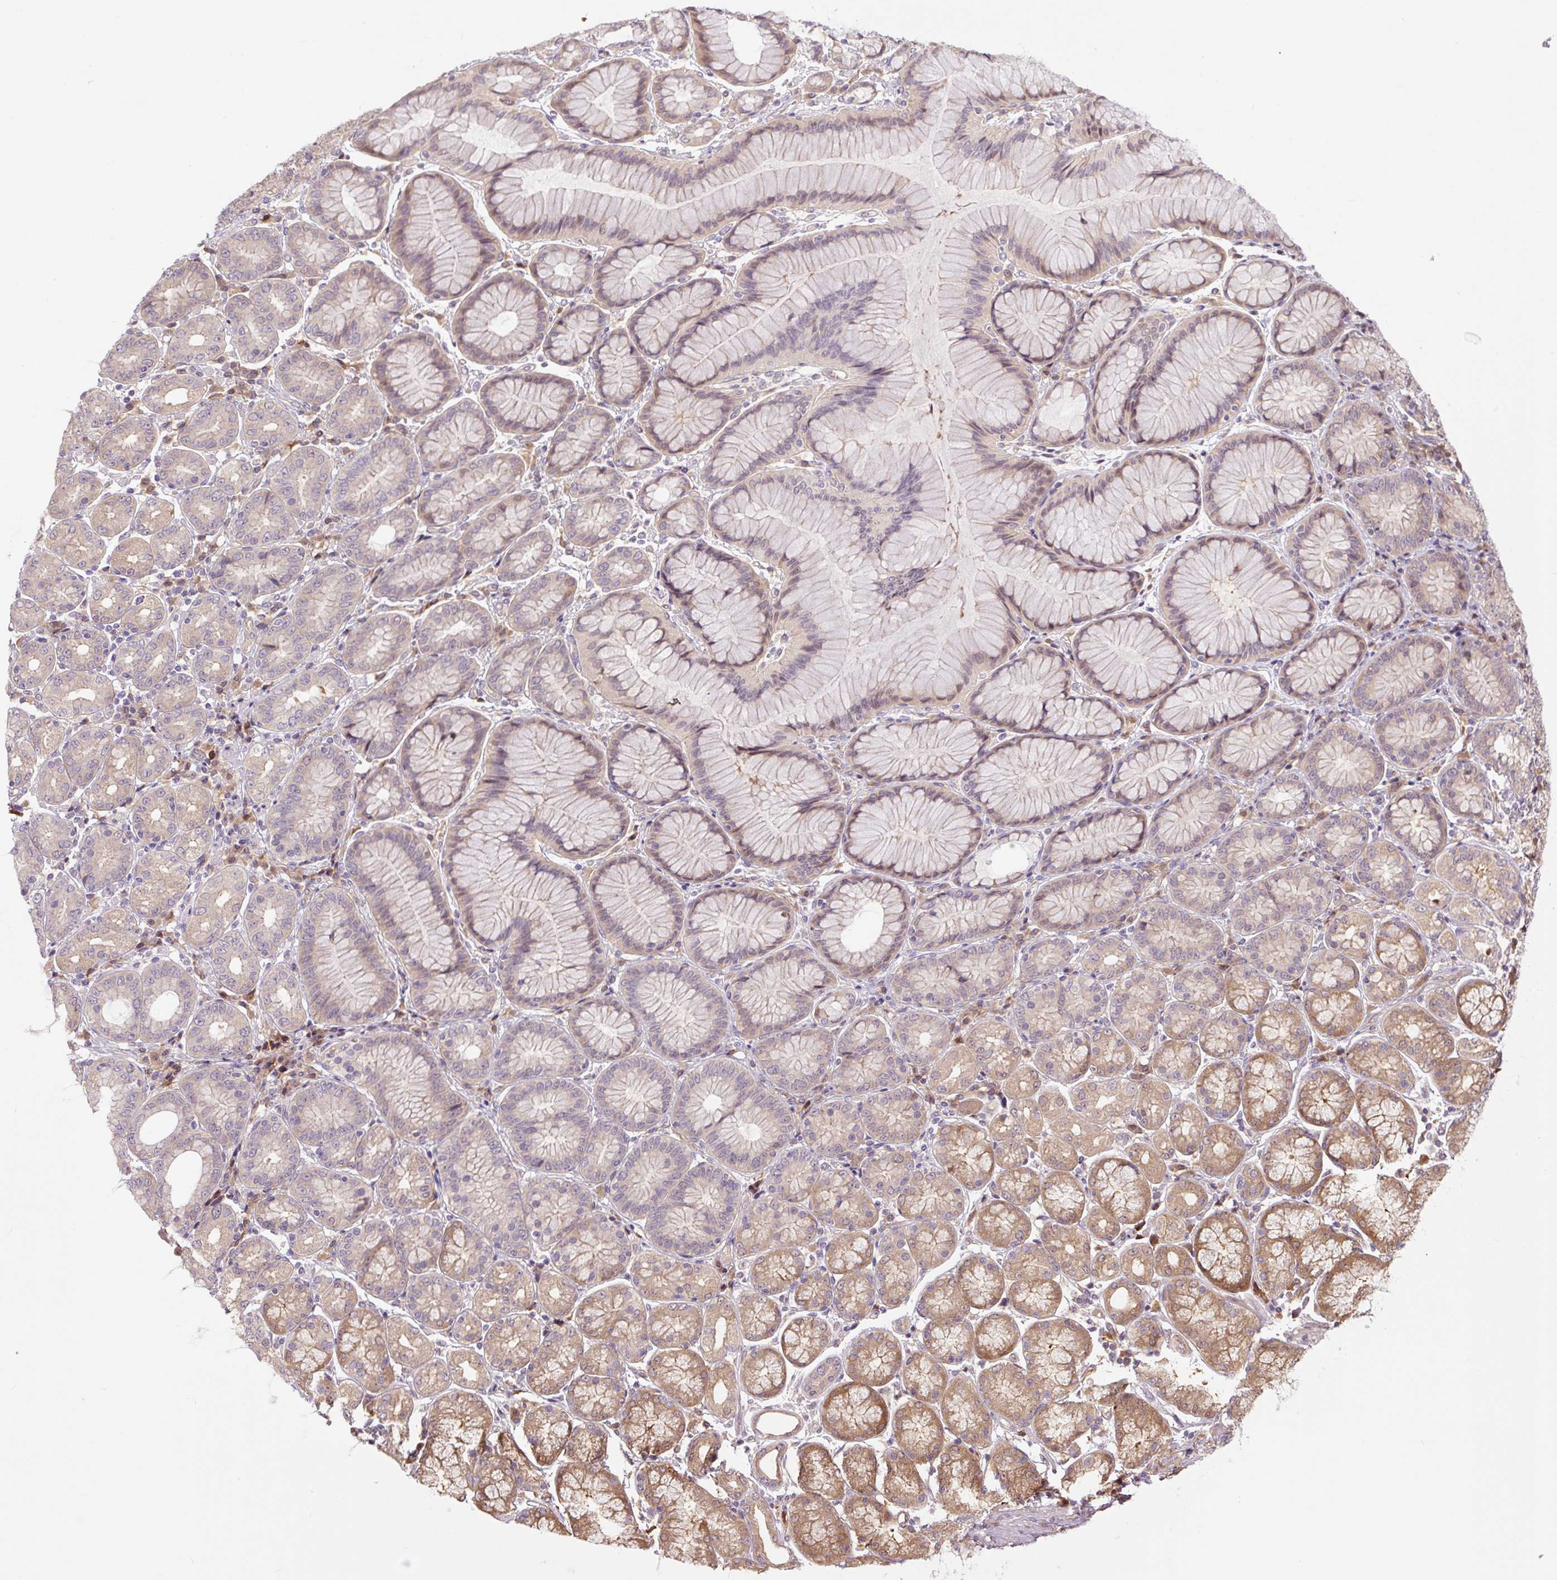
{"staining": {"intensity": "negative", "quantity": "none", "location": "none"}, "tissue": "stomach cancer", "cell_type": "Tumor cells", "image_type": "cancer", "snomed": [{"axis": "morphology", "description": "Adenocarcinoma, NOS"}, {"axis": "topography", "description": "Stomach"}], "caption": "DAB (3,3'-diaminobenzidine) immunohistochemical staining of human adenocarcinoma (stomach) reveals no significant expression in tumor cells.", "gene": "TPT1", "patient": {"sex": "female", "age": 79}}